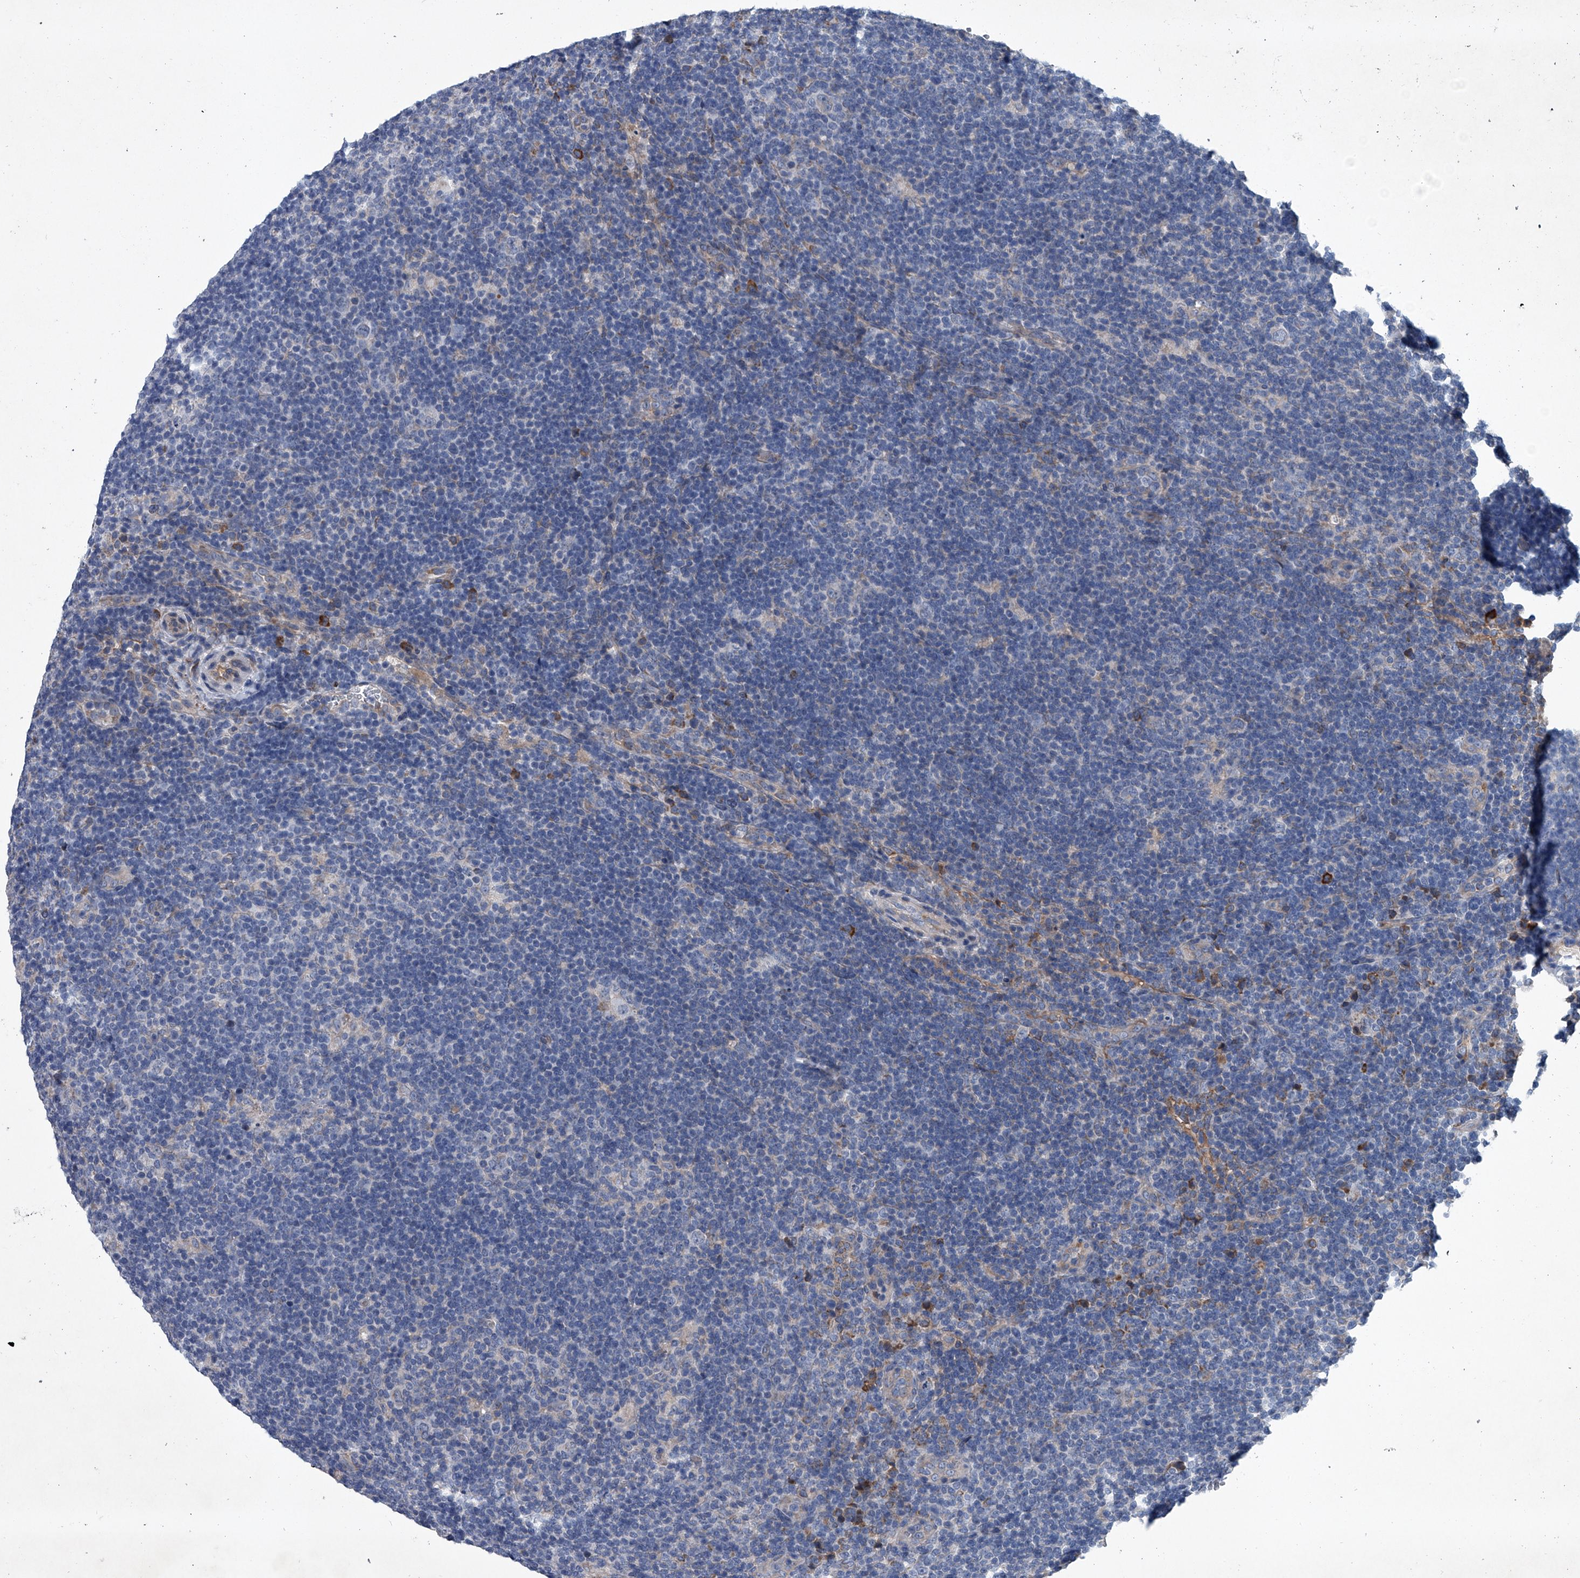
{"staining": {"intensity": "negative", "quantity": "none", "location": "none"}, "tissue": "lymphoma", "cell_type": "Tumor cells", "image_type": "cancer", "snomed": [{"axis": "morphology", "description": "Hodgkin's disease, NOS"}, {"axis": "topography", "description": "Lymph node"}], "caption": "This is an immunohistochemistry image of human lymphoma. There is no positivity in tumor cells.", "gene": "ABCG1", "patient": {"sex": "female", "age": 57}}